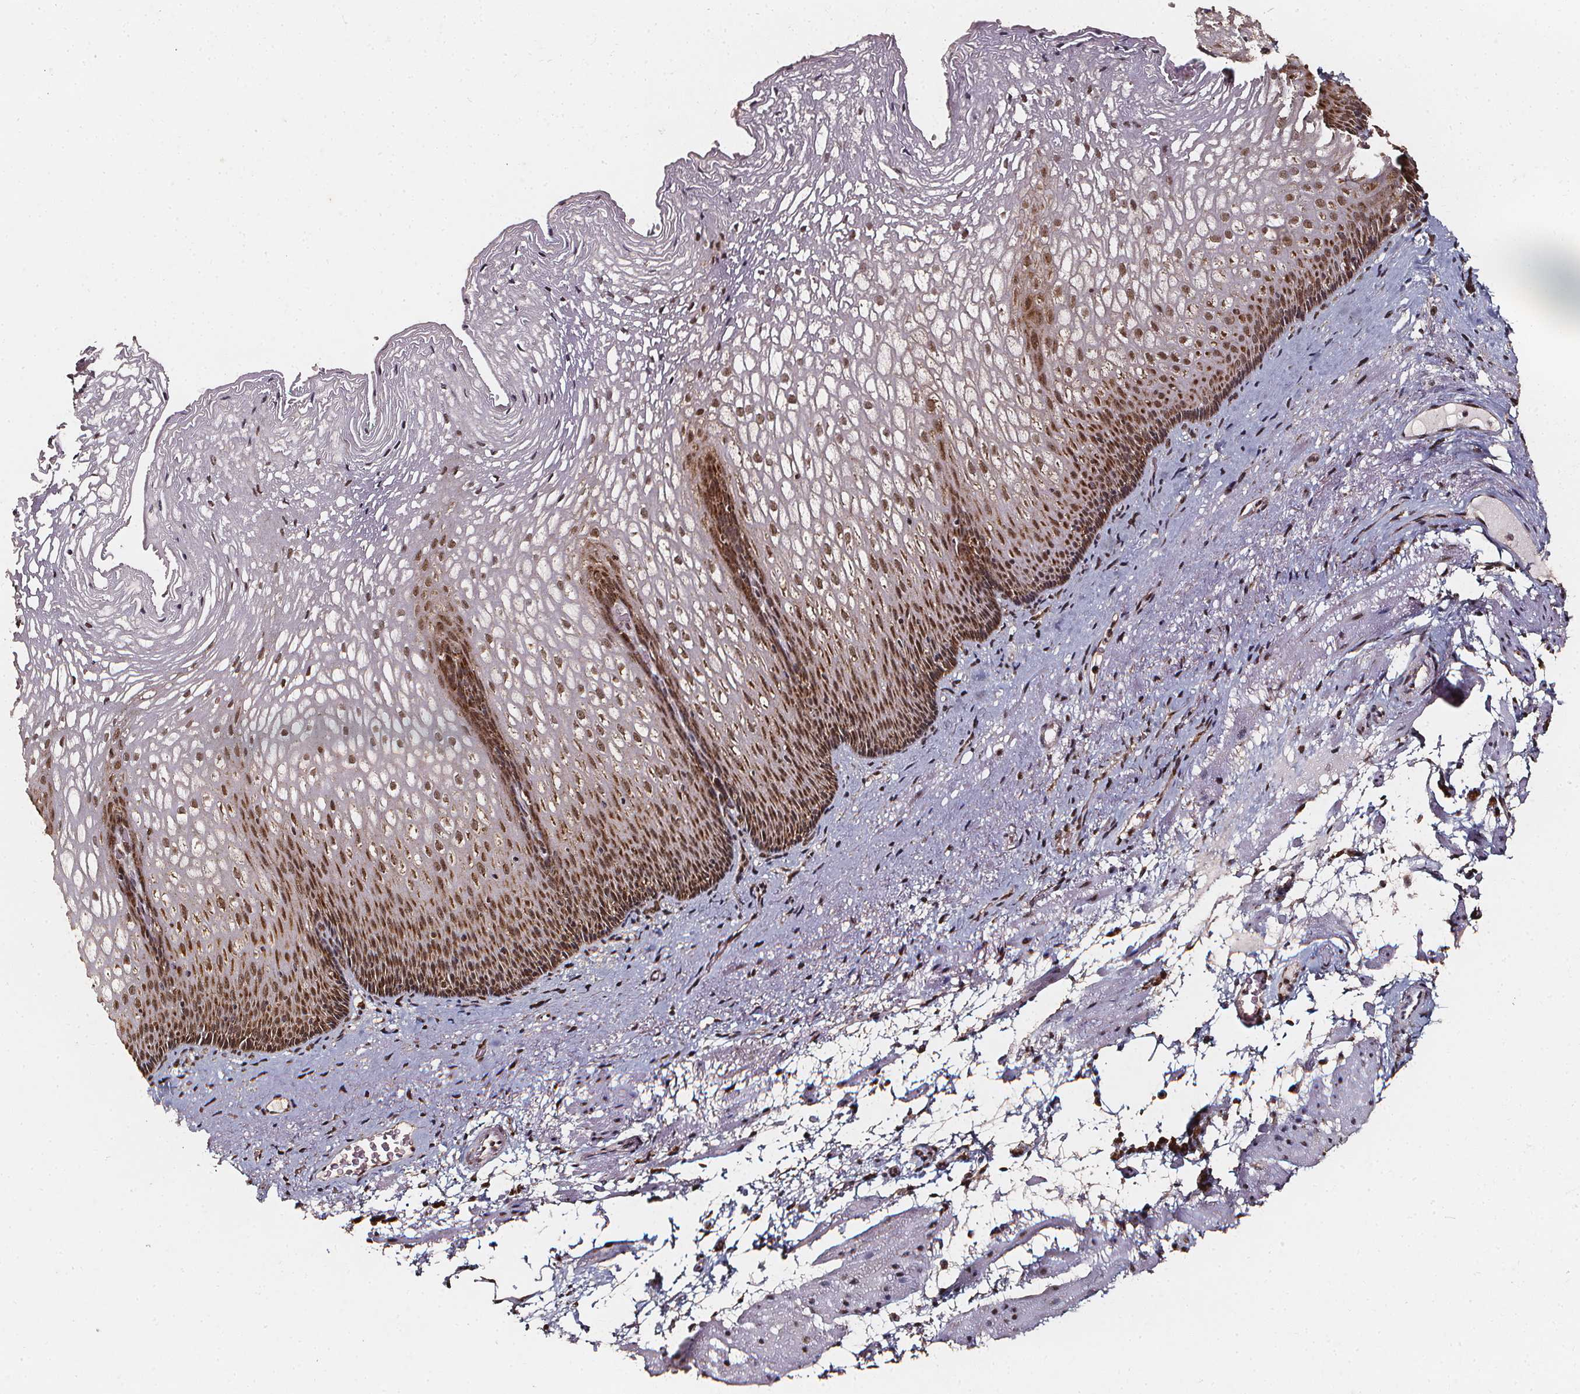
{"staining": {"intensity": "moderate", "quantity": ">75%", "location": "cytoplasmic/membranous,nuclear"}, "tissue": "esophagus", "cell_type": "Squamous epithelial cells", "image_type": "normal", "snomed": [{"axis": "morphology", "description": "Normal tissue, NOS"}, {"axis": "topography", "description": "Esophagus"}], "caption": "Unremarkable esophagus reveals moderate cytoplasmic/membranous,nuclear staining in approximately >75% of squamous epithelial cells, visualized by immunohistochemistry. (DAB (3,3'-diaminobenzidine) IHC, brown staining for protein, blue staining for nuclei).", "gene": "SMN1", "patient": {"sex": "male", "age": 76}}